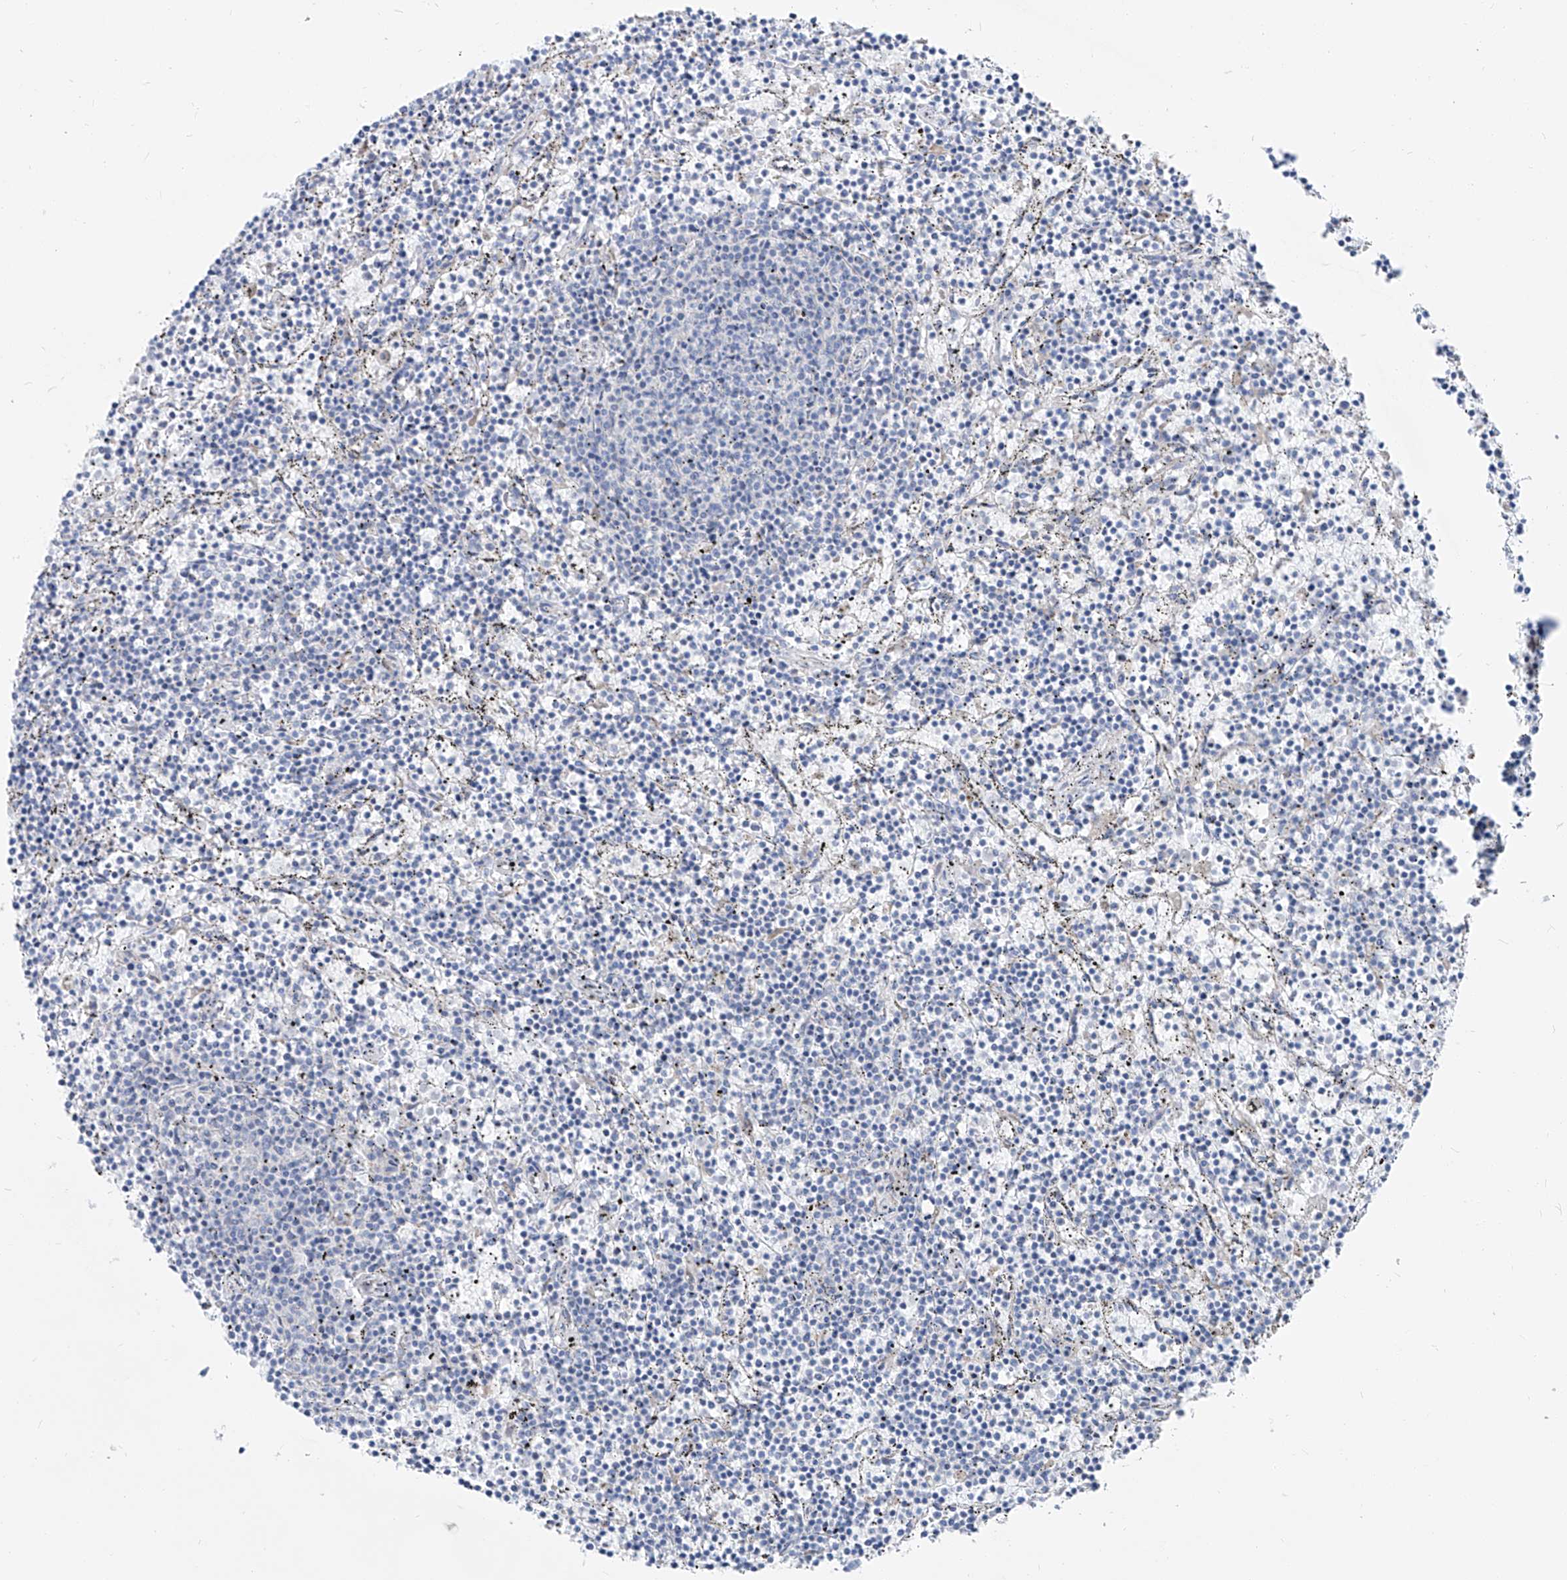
{"staining": {"intensity": "negative", "quantity": "none", "location": "none"}, "tissue": "lymphoma", "cell_type": "Tumor cells", "image_type": "cancer", "snomed": [{"axis": "morphology", "description": "Malignant lymphoma, non-Hodgkin's type, Low grade"}, {"axis": "topography", "description": "Spleen"}], "caption": "IHC image of neoplastic tissue: malignant lymphoma, non-Hodgkin's type (low-grade) stained with DAB (3,3'-diaminobenzidine) exhibits no significant protein staining in tumor cells.", "gene": "UFL1", "patient": {"sex": "female", "age": 50}}